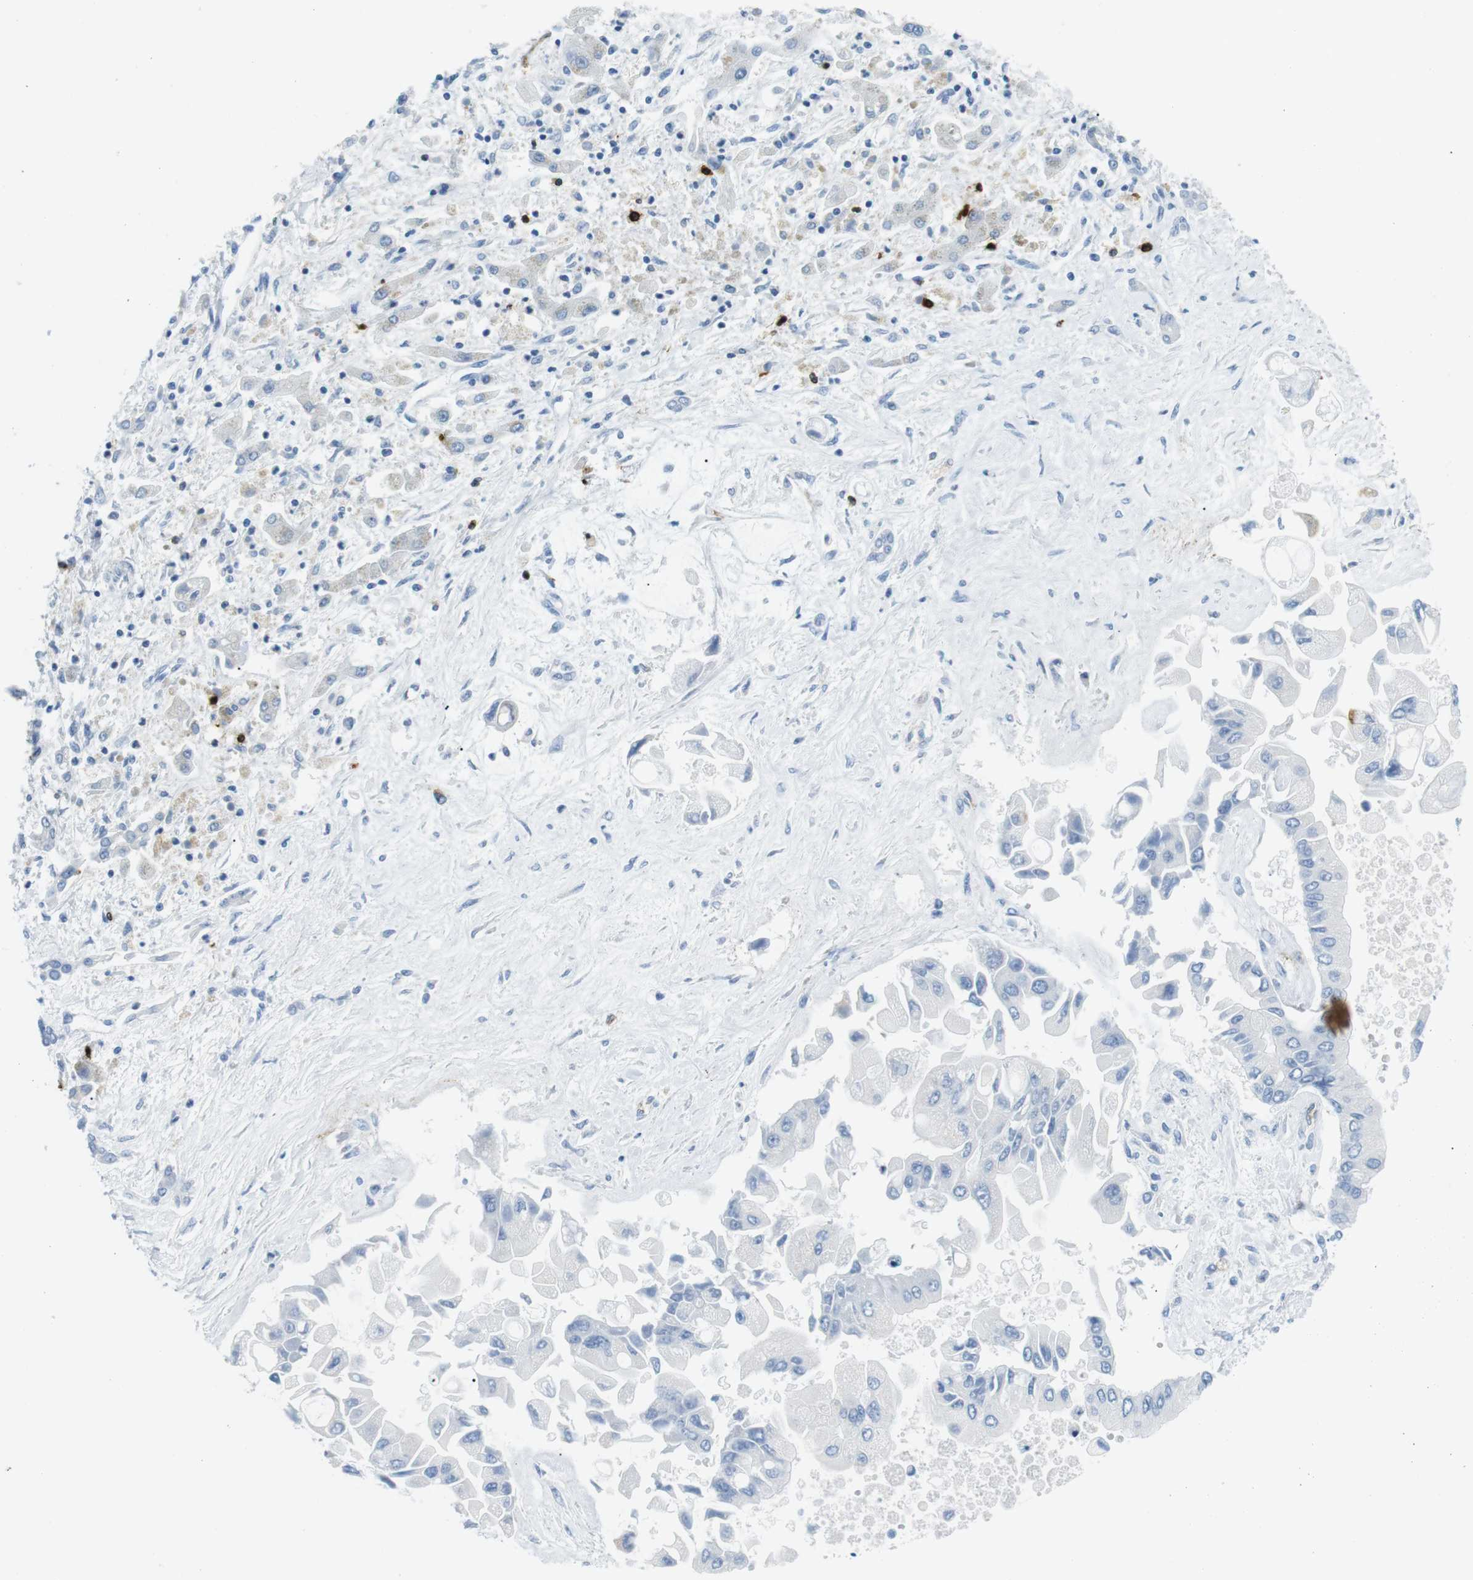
{"staining": {"intensity": "negative", "quantity": "none", "location": "none"}, "tissue": "liver cancer", "cell_type": "Tumor cells", "image_type": "cancer", "snomed": [{"axis": "morphology", "description": "Cholangiocarcinoma"}, {"axis": "topography", "description": "Liver"}], "caption": "Immunohistochemical staining of liver cancer displays no significant expression in tumor cells. (Stains: DAB (3,3'-diaminobenzidine) IHC with hematoxylin counter stain, Microscopy: brightfield microscopy at high magnification).", "gene": "TNFRSF4", "patient": {"sex": "male", "age": 50}}